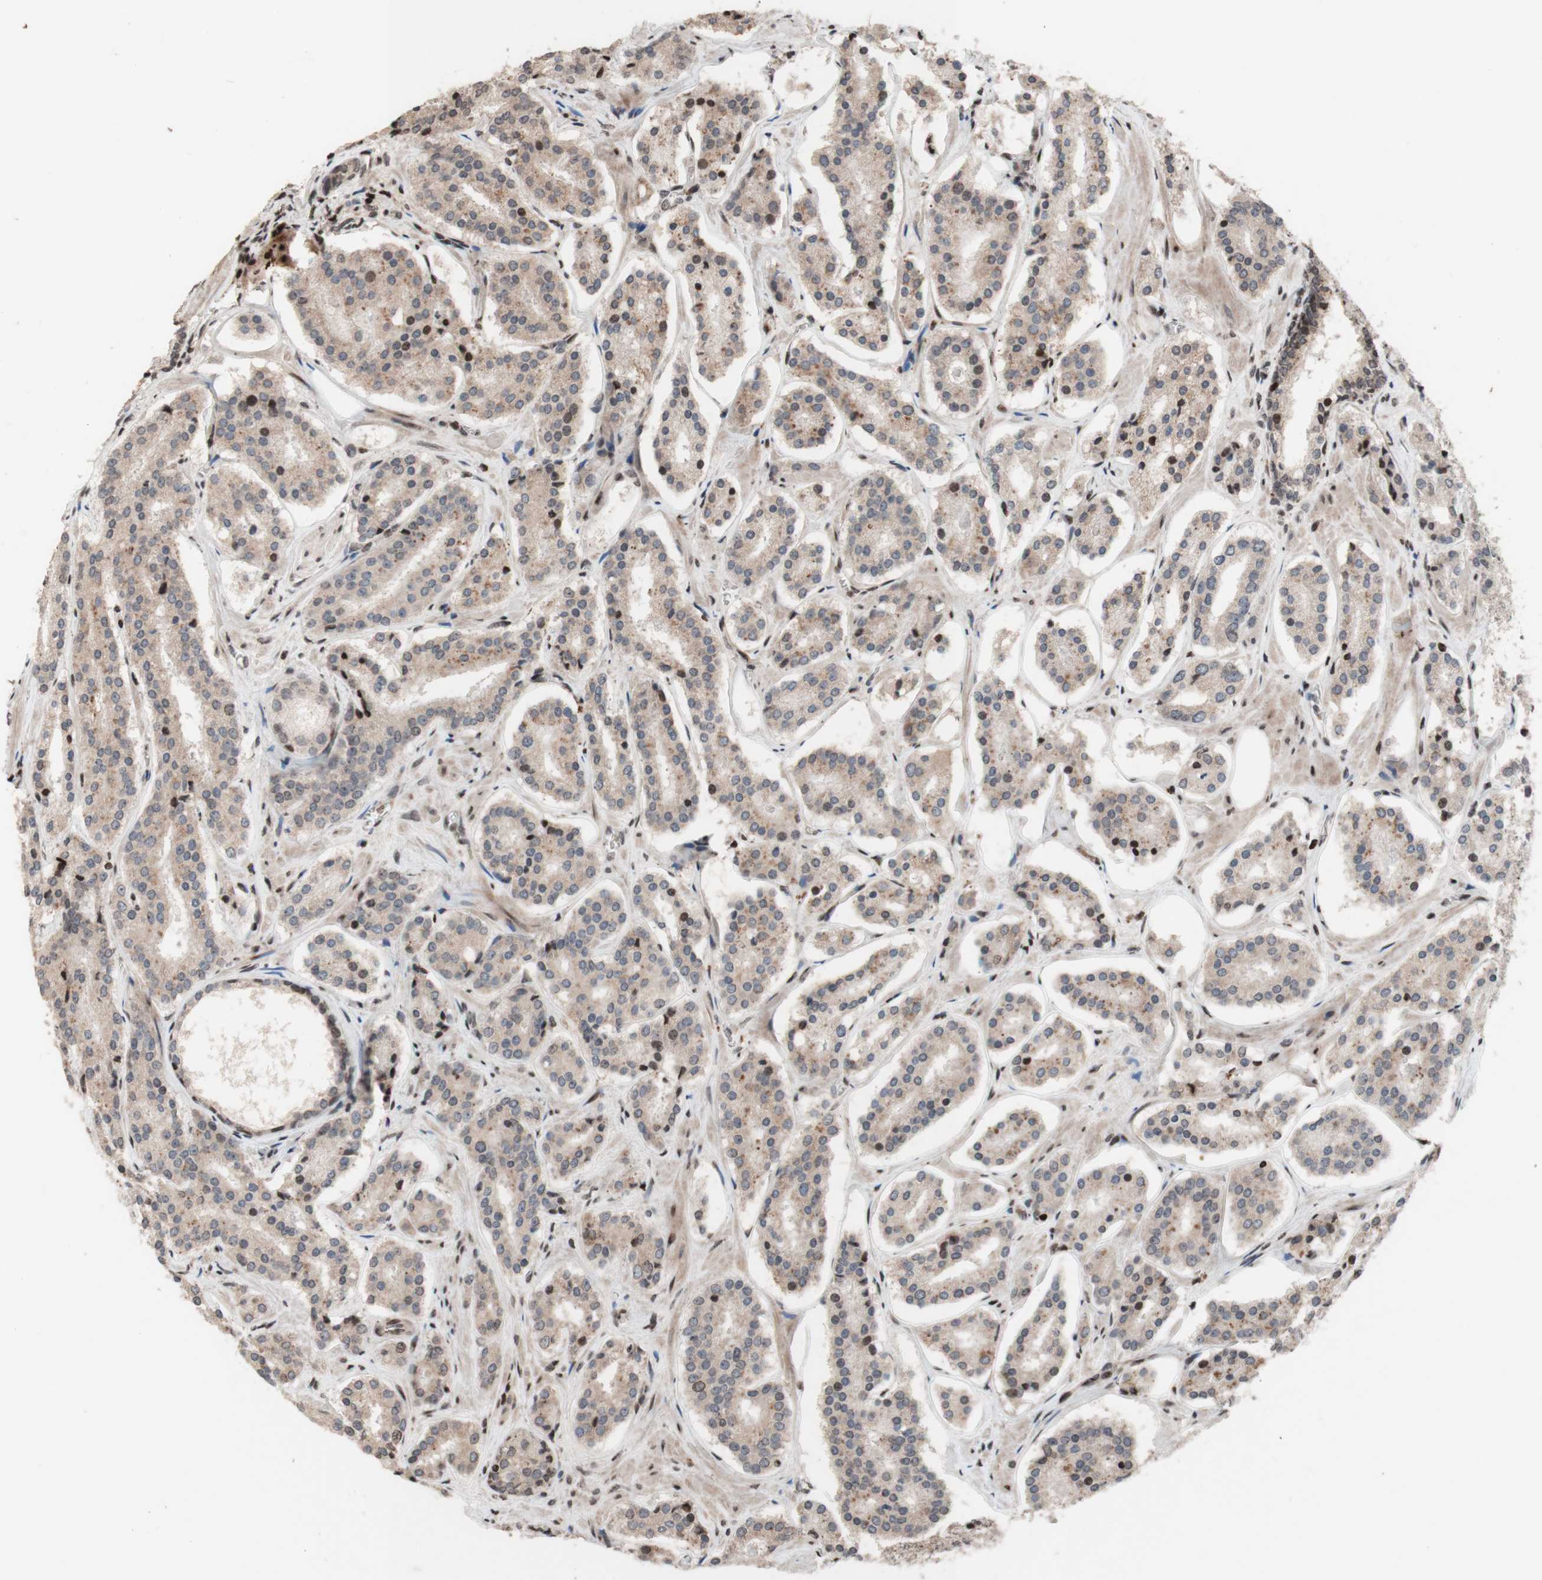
{"staining": {"intensity": "negative", "quantity": "none", "location": "none"}, "tissue": "prostate cancer", "cell_type": "Tumor cells", "image_type": "cancer", "snomed": [{"axis": "morphology", "description": "Adenocarcinoma, High grade"}, {"axis": "topography", "description": "Prostate"}], "caption": "The image demonstrates no significant positivity in tumor cells of prostate cancer.", "gene": "POLA1", "patient": {"sex": "male", "age": 60}}